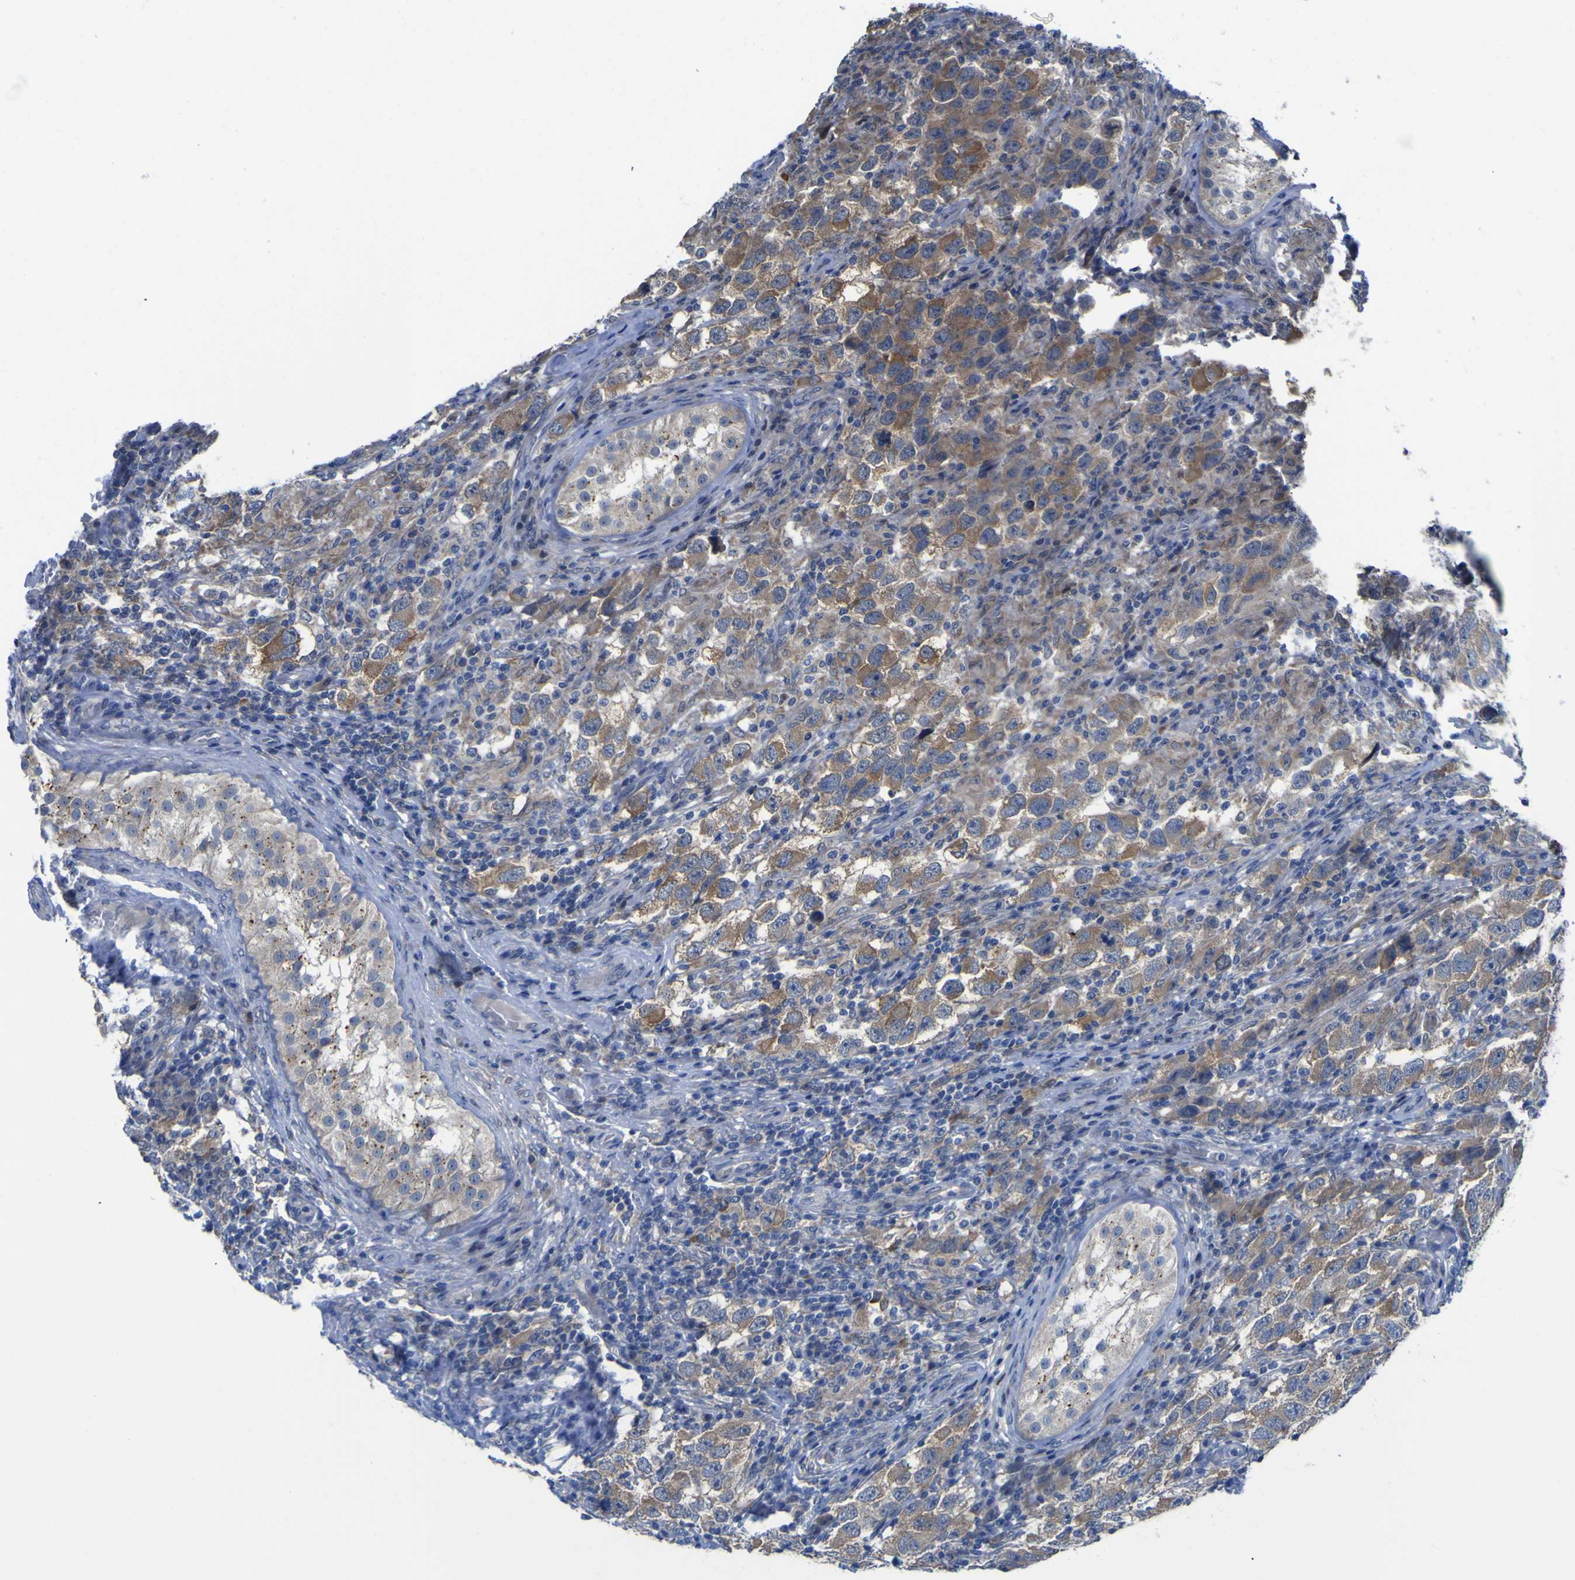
{"staining": {"intensity": "moderate", "quantity": ">75%", "location": "cytoplasmic/membranous"}, "tissue": "testis cancer", "cell_type": "Tumor cells", "image_type": "cancer", "snomed": [{"axis": "morphology", "description": "Carcinoma, Embryonal, NOS"}, {"axis": "topography", "description": "Testis"}], "caption": "Immunohistochemistry (IHC) image of neoplastic tissue: testis cancer (embryonal carcinoma) stained using immunohistochemistry reveals medium levels of moderate protein expression localized specifically in the cytoplasmic/membranous of tumor cells, appearing as a cytoplasmic/membranous brown color.", "gene": "TNFRSF11A", "patient": {"sex": "male", "age": 21}}